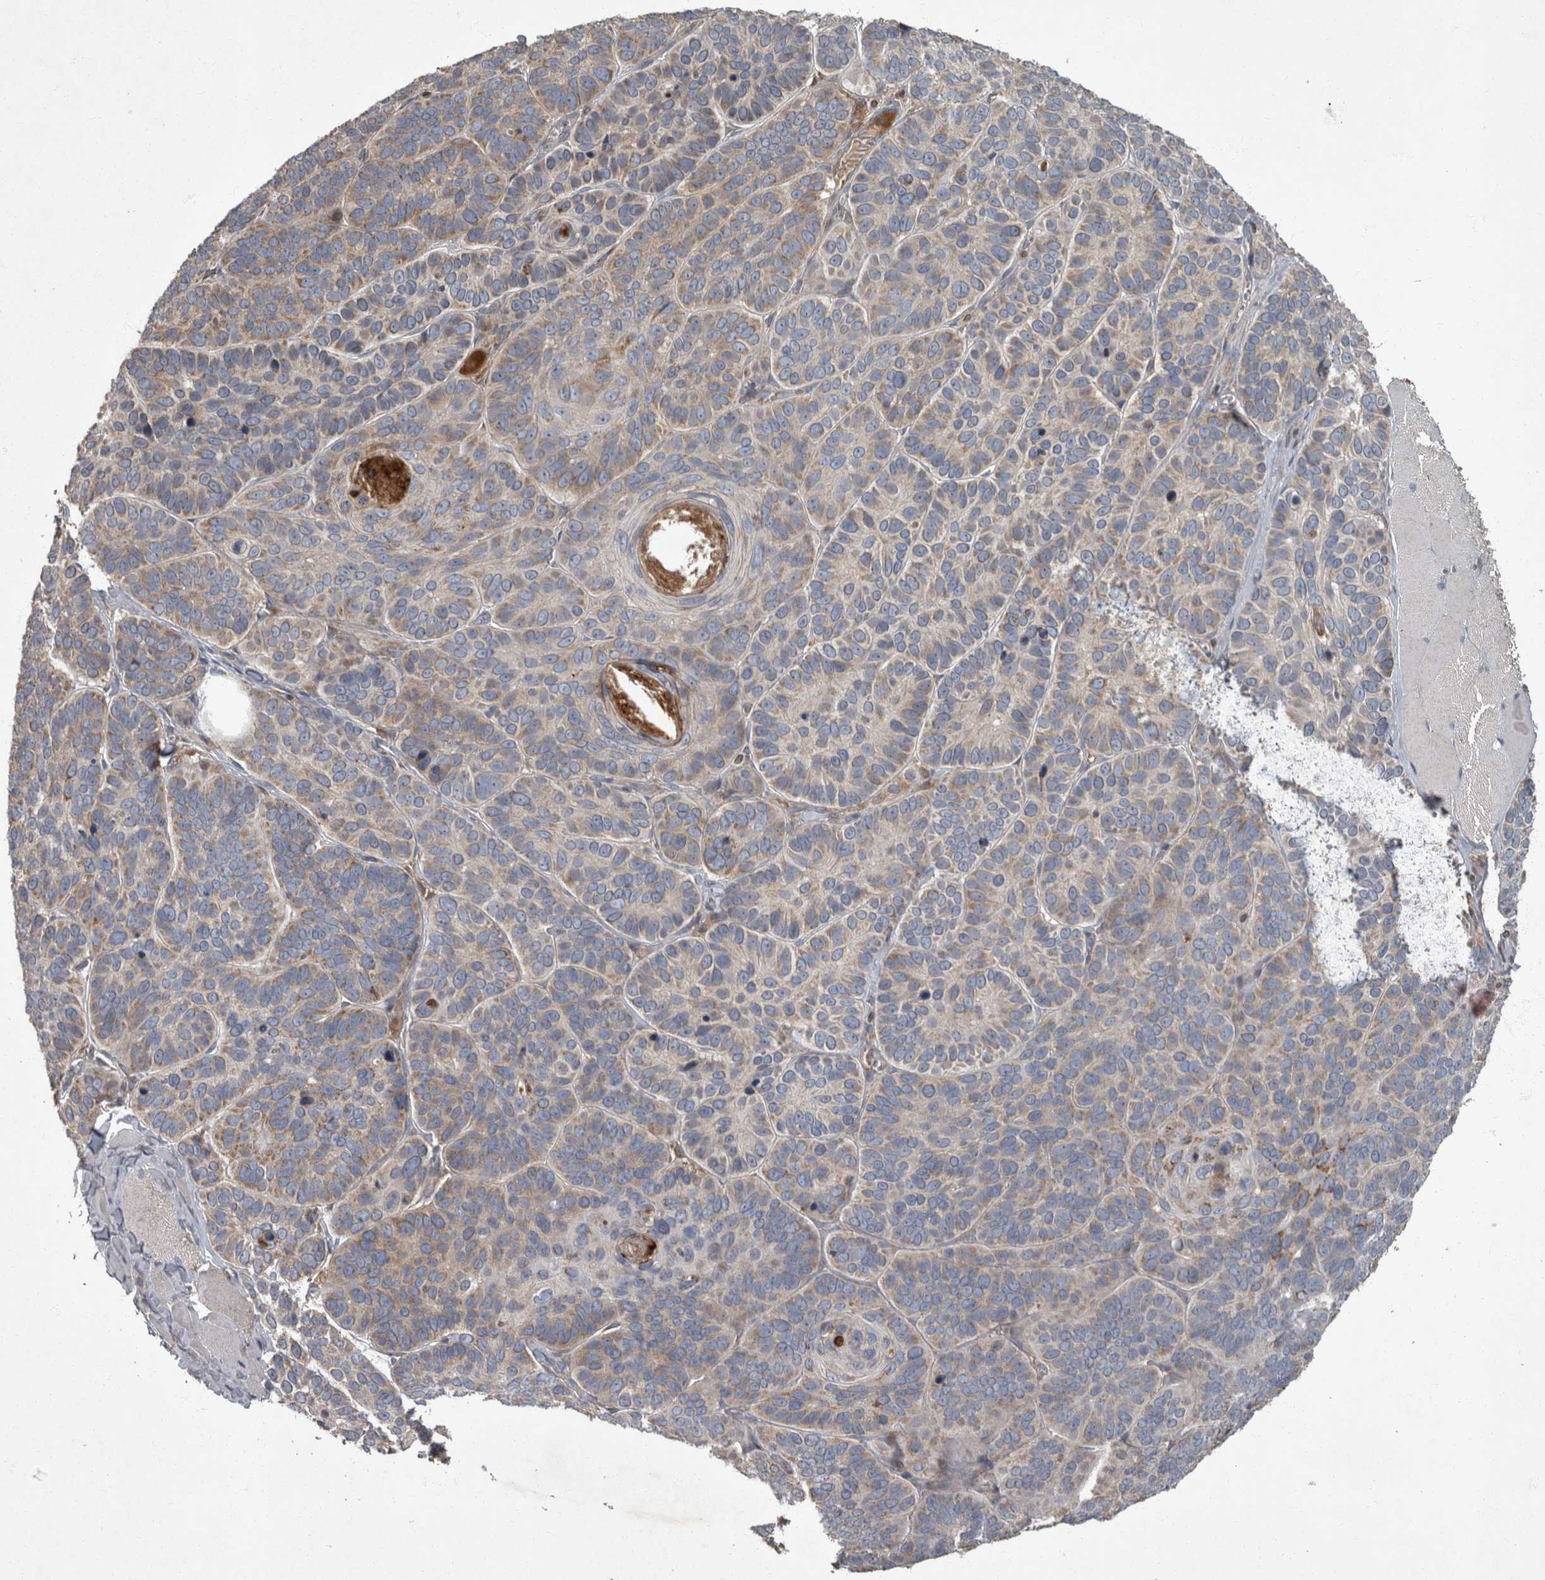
{"staining": {"intensity": "weak", "quantity": "25%-75%", "location": "cytoplasmic/membranous"}, "tissue": "skin cancer", "cell_type": "Tumor cells", "image_type": "cancer", "snomed": [{"axis": "morphology", "description": "Basal cell carcinoma"}, {"axis": "topography", "description": "Skin"}], "caption": "Skin basal cell carcinoma tissue displays weak cytoplasmic/membranous positivity in approximately 25%-75% of tumor cells", "gene": "PPP1R3C", "patient": {"sex": "male", "age": 62}}